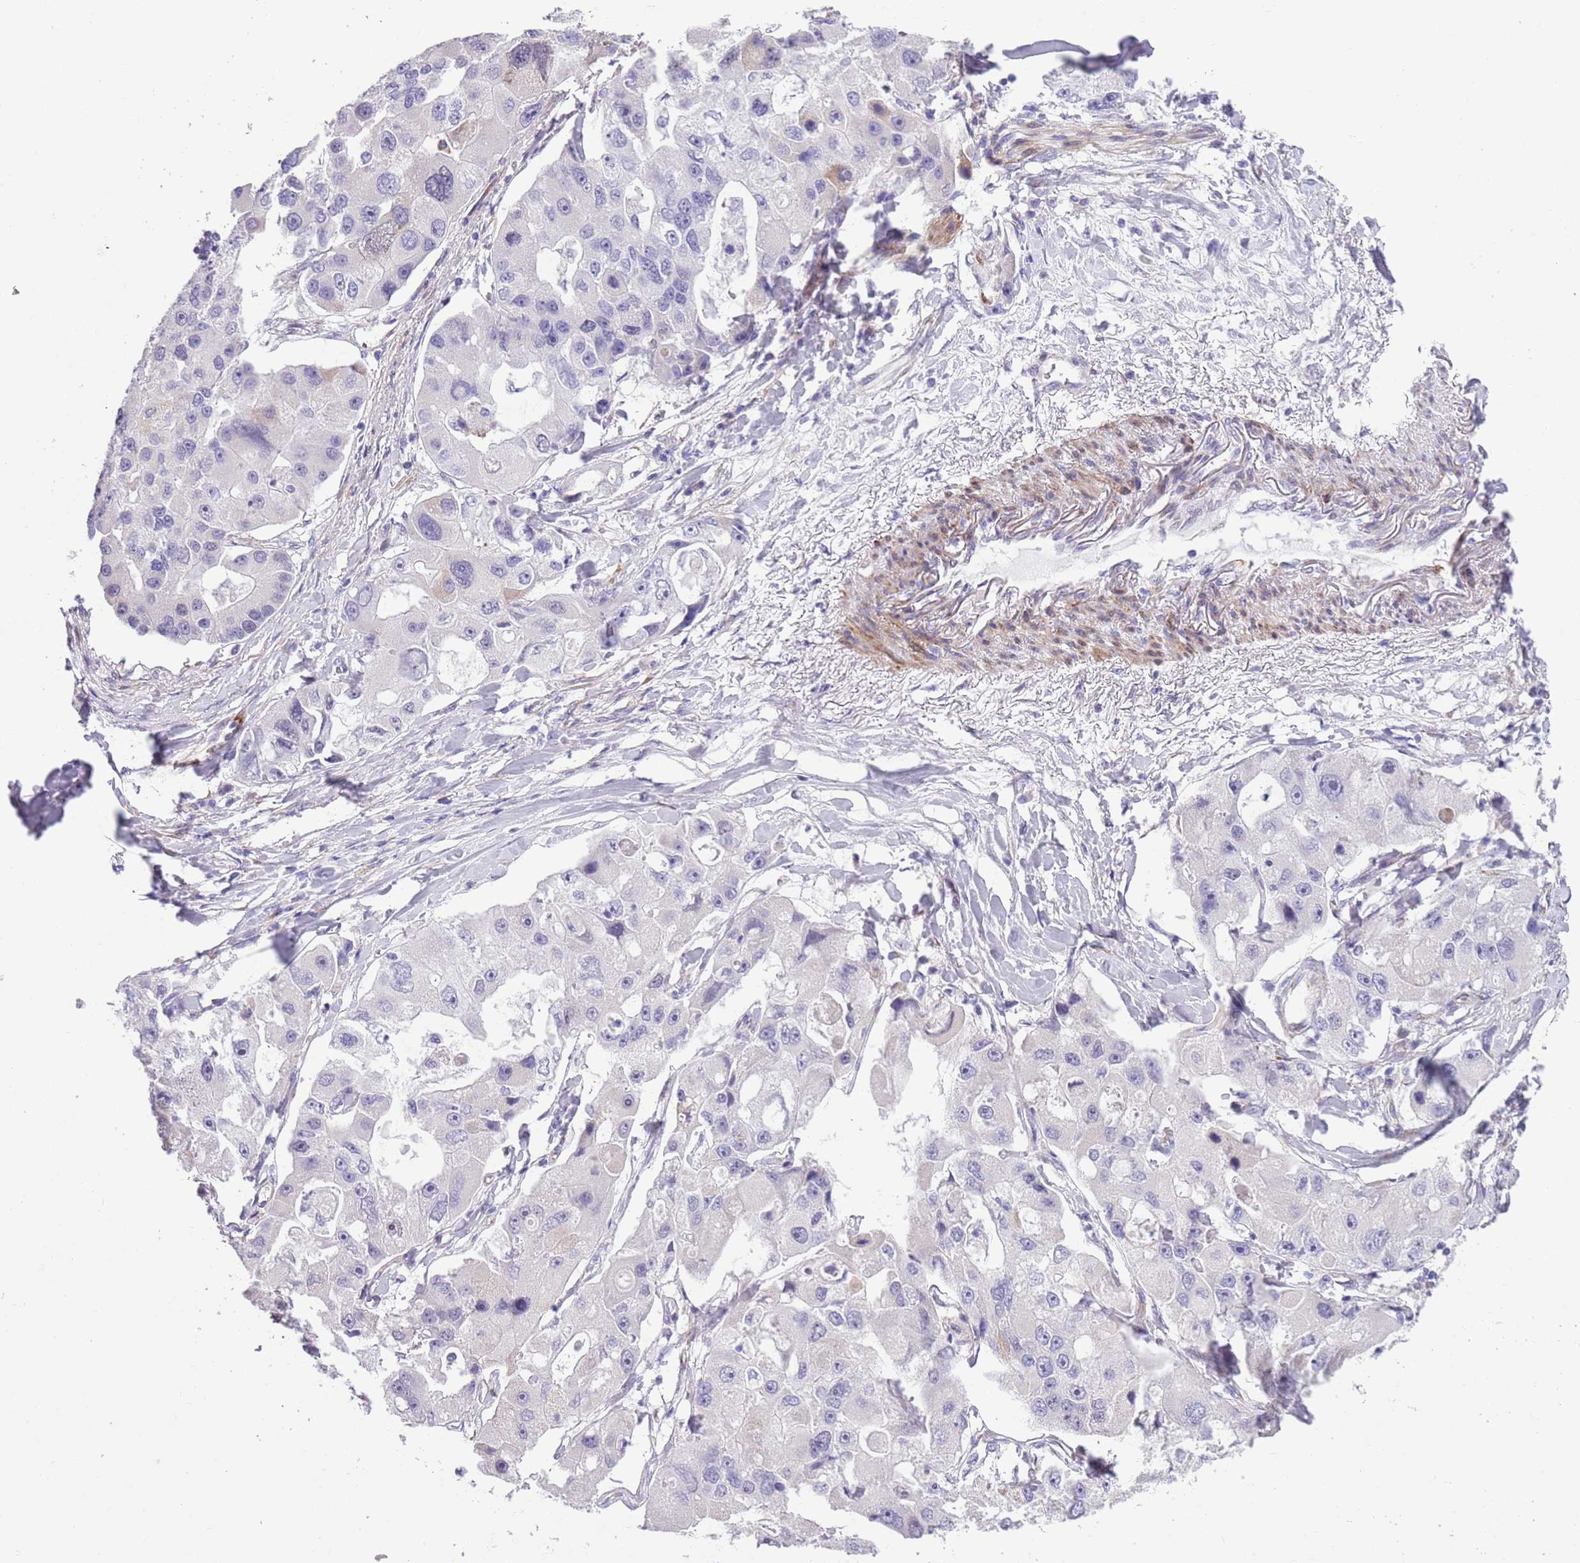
{"staining": {"intensity": "negative", "quantity": "none", "location": "none"}, "tissue": "lung cancer", "cell_type": "Tumor cells", "image_type": "cancer", "snomed": [{"axis": "morphology", "description": "Adenocarcinoma, NOS"}, {"axis": "topography", "description": "Lung"}], "caption": "Immunohistochemistry micrograph of human lung cancer stained for a protein (brown), which shows no positivity in tumor cells. Nuclei are stained in blue.", "gene": "MRPL32", "patient": {"sex": "female", "age": 54}}